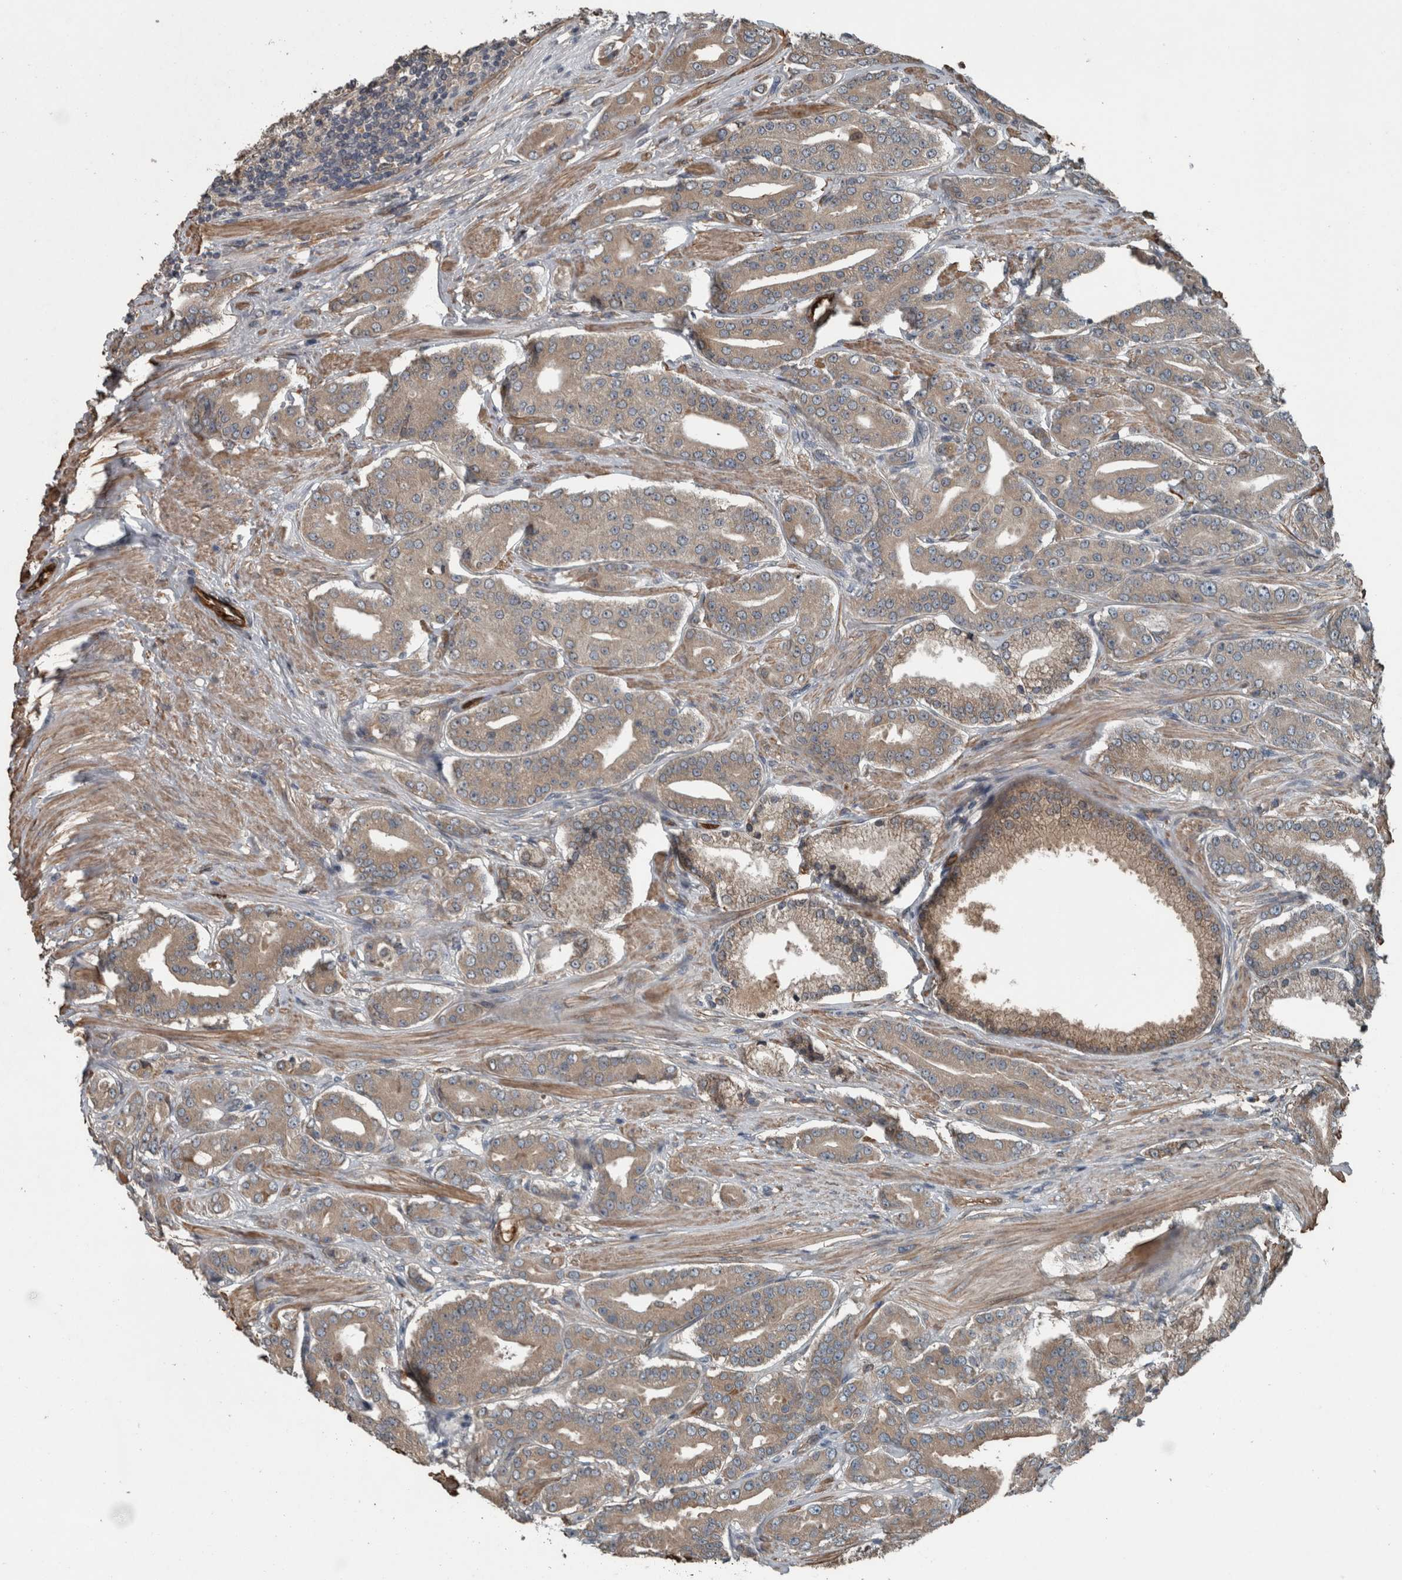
{"staining": {"intensity": "weak", "quantity": ">75%", "location": "cytoplasmic/membranous"}, "tissue": "prostate cancer", "cell_type": "Tumor cells", "image_type": "cancer", "snomed": [{"axis": "morphology", "description": "Adenocarcinoma, High grade"}, {"axis": "topography", "description": "Prostate"}], "caption": "Human adenocarcinoma (high-grade) (prostate) stained with a brown dye displays weak cytoplasmic/membranous positive positivity in approximately >75% of tumor cells.", "gene": "EXOC8", "patient": {"sex": "male", "age": 71}}